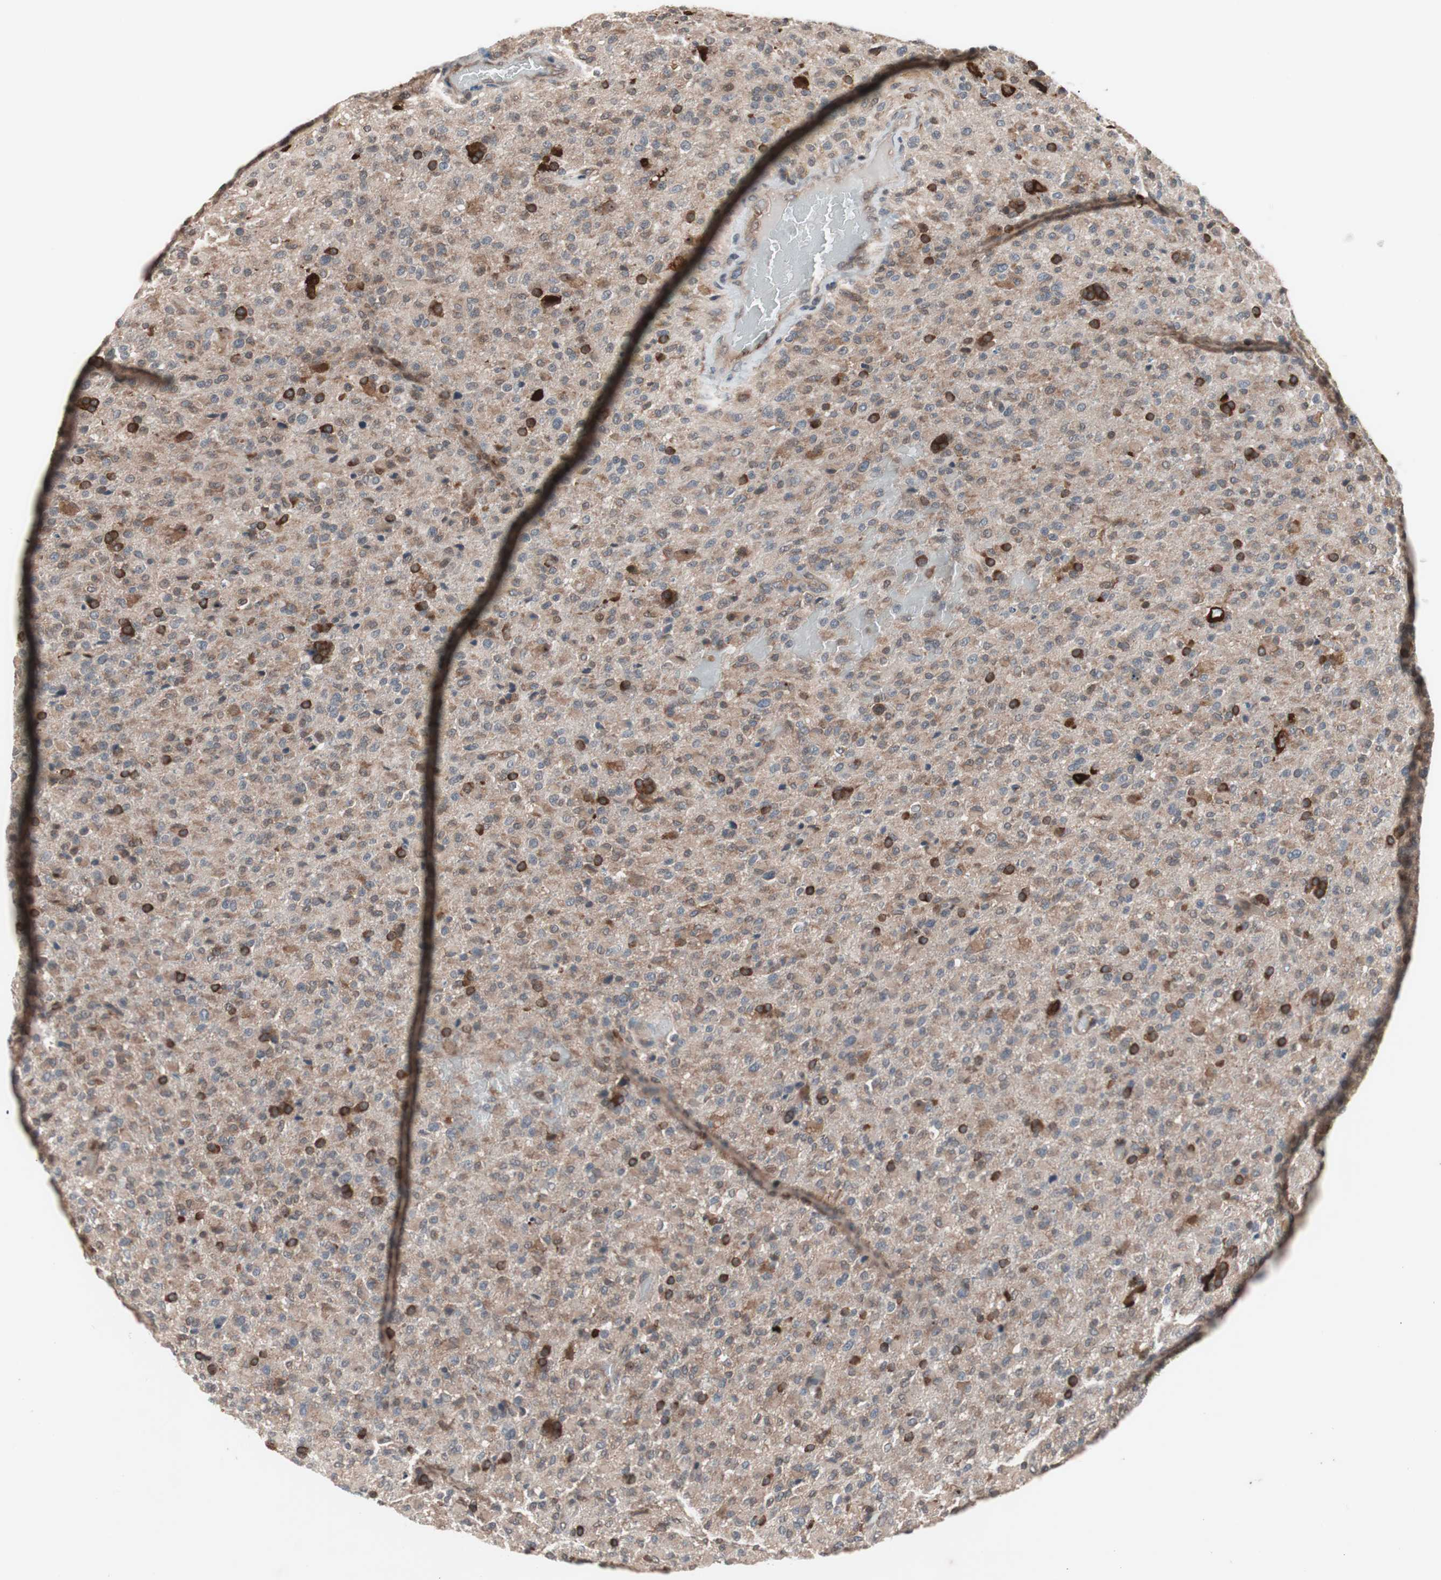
{"staining": {"intensity": "weak", "quantity": "25%-75%", "location": "cytoplasmic/membranous"}, "tissue": "glioma", "cell_type": "Tumor cells", "image_type": "cancer", "snomed": [{"axis": "morphology", "description": "Glioma, malignant, High grade"}, {"axis": "topography", "description": "Brain"}], "caption": "A brown stain labels weak cytoplasmic/membranous staining of a protein in human glioma tumor cells.", "gene": "IRS1", "patient": {"sex": "male", "age": 71}}